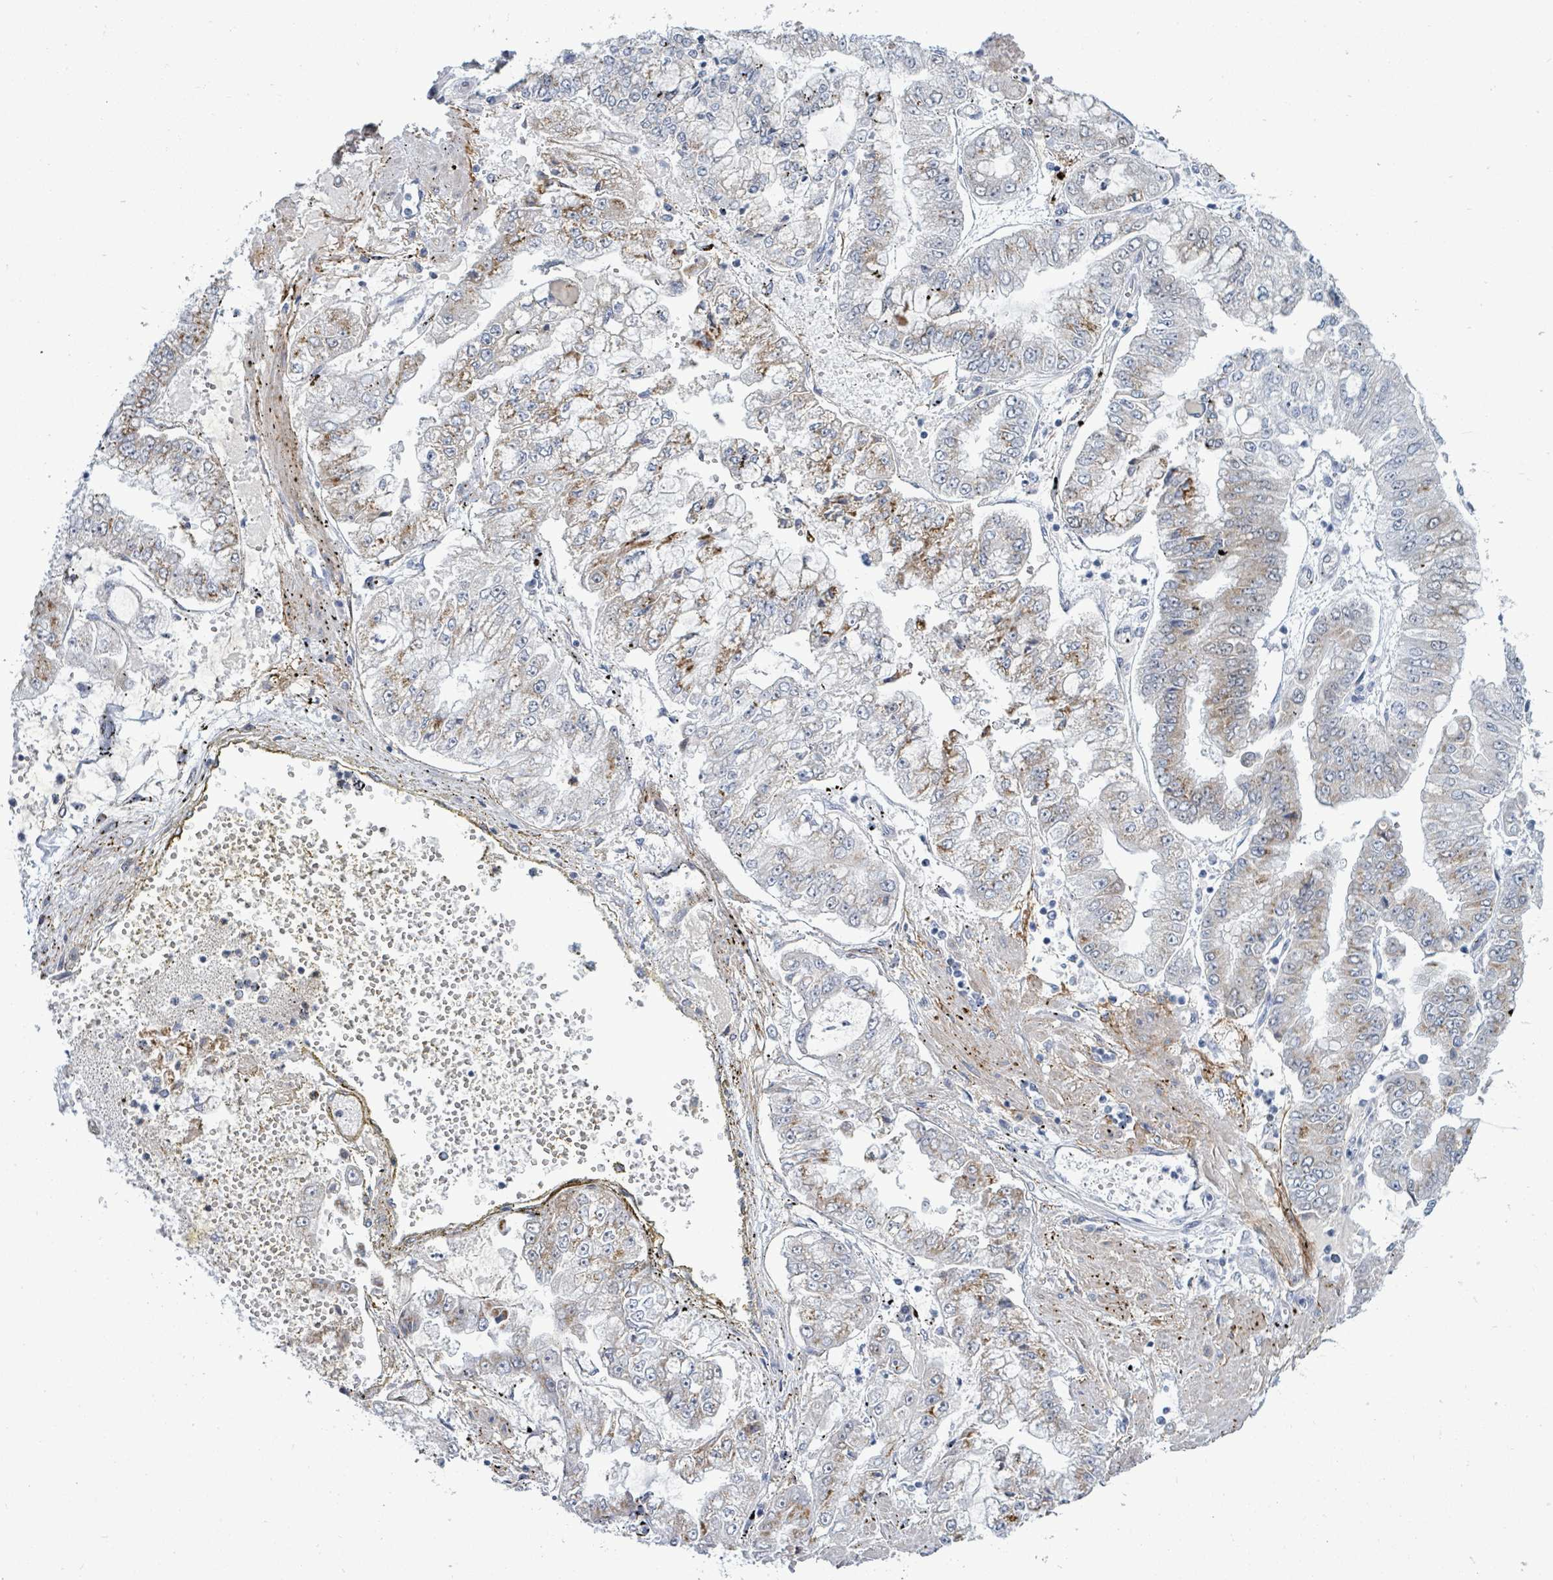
{"staining": {"intensity": "moderate", "quantity": "25%-75%", "location": "cytoplasmic/membranous"}, "tissue": "stomach cancer", "cell_type": "Tumor cells", "image_type": "cancer", "snomed": [{"axis": "morphology", "description": "Adenocarcinoma, NOS"}, {"axis": "topography", "description": "Stomach"}], "caption": "Immunohistochemical staining of adenocarcinoma (stomach) reveals moderate cytoplasmic/membranous protein expression in about 25%-75% of tumor cells.", "gene": "ZFPM1", "patient": {"sex": "male", "age": 76}}